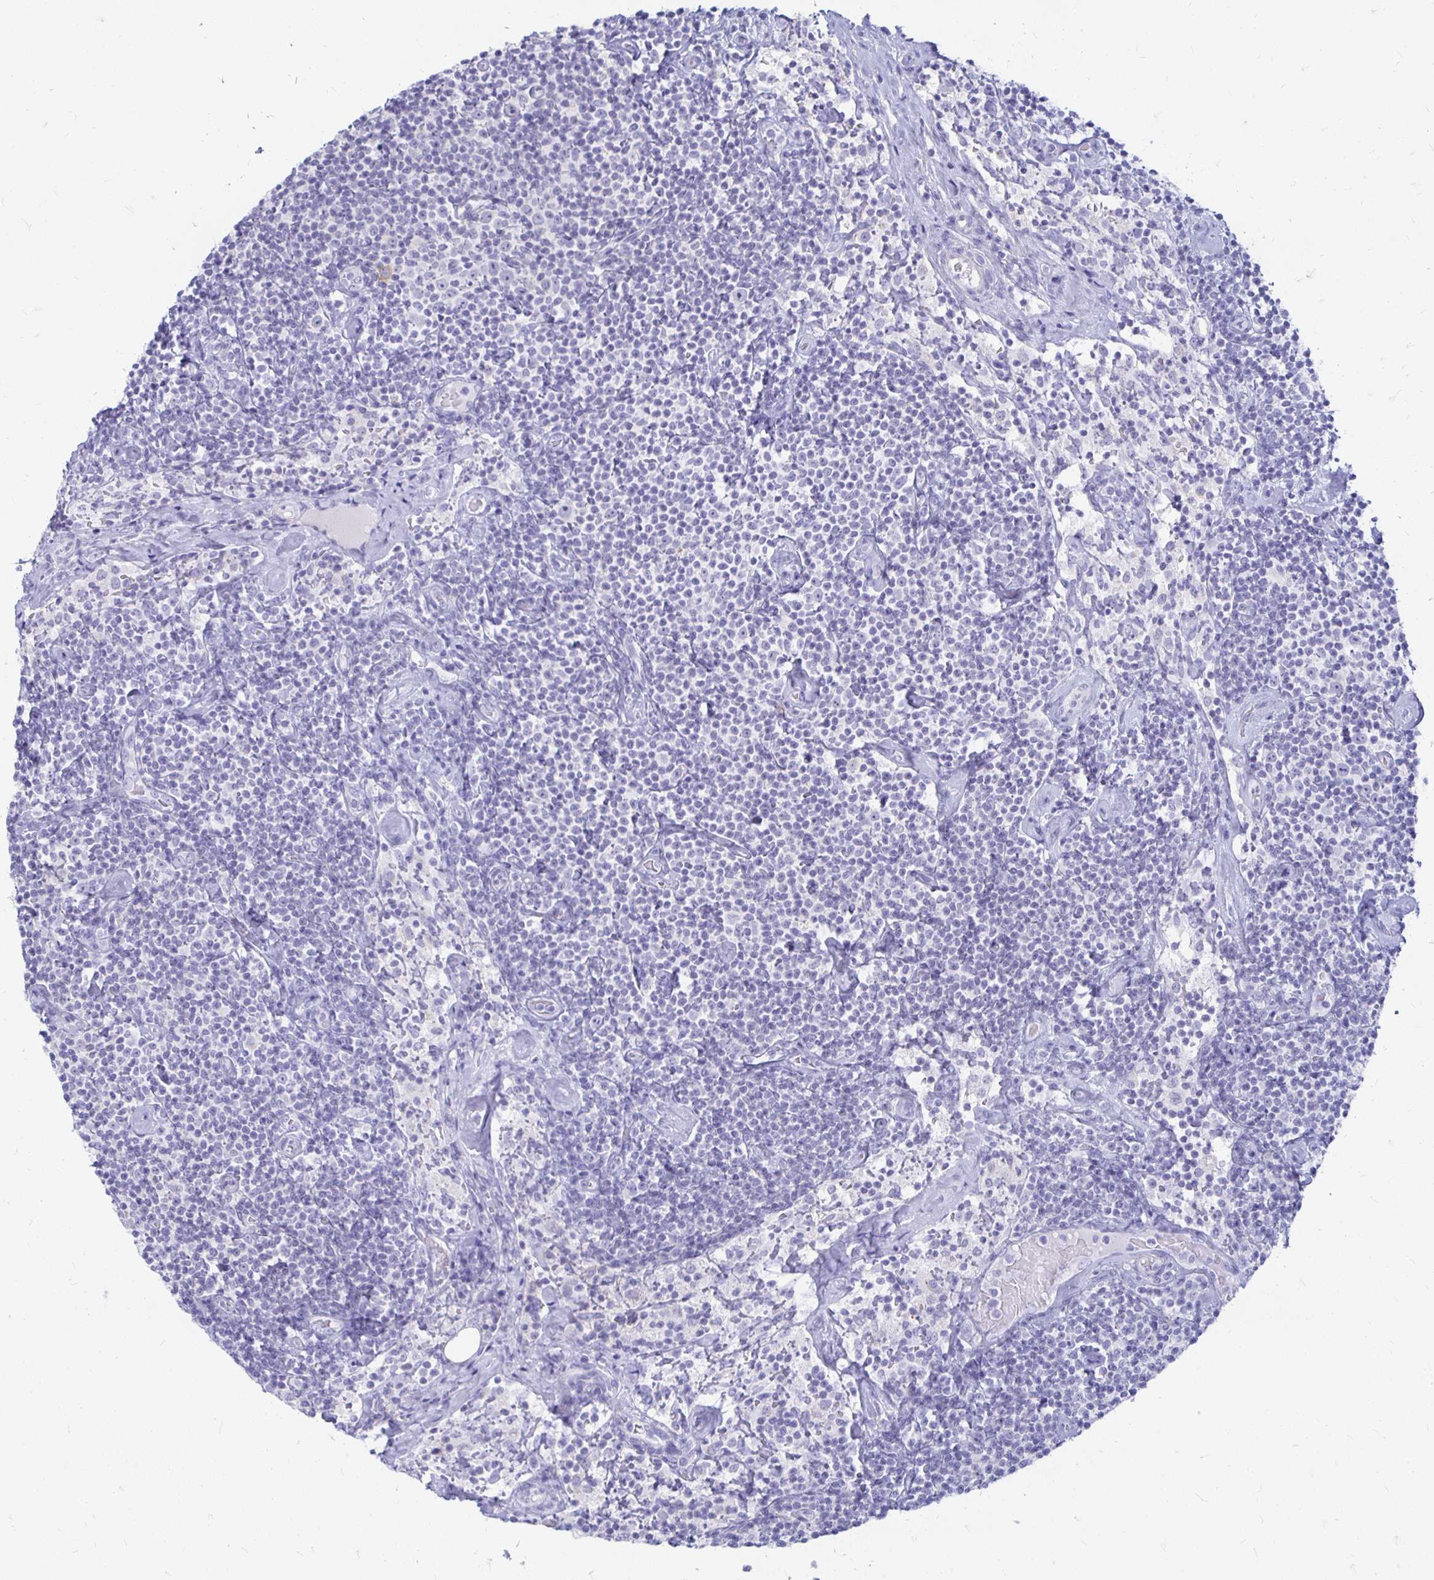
{"staining": {"intensity": "negative", "quantity": "none", "location": "none"}, "tissue": "lymphoma", "cell_type": "Tumor cells", "image_type": "cancer", "snomed": [{"axis": "morphology", "description": "Malignant lymphoma, non-Hodgkin's type, Low grade"}, {"axis": "topography", "description": "Lymph node"}], "caption": "There is no significant positivity in tumor cells of lymphoma.", "gene": "PEG10", "patient": {"sex": "male", "age": 81}}